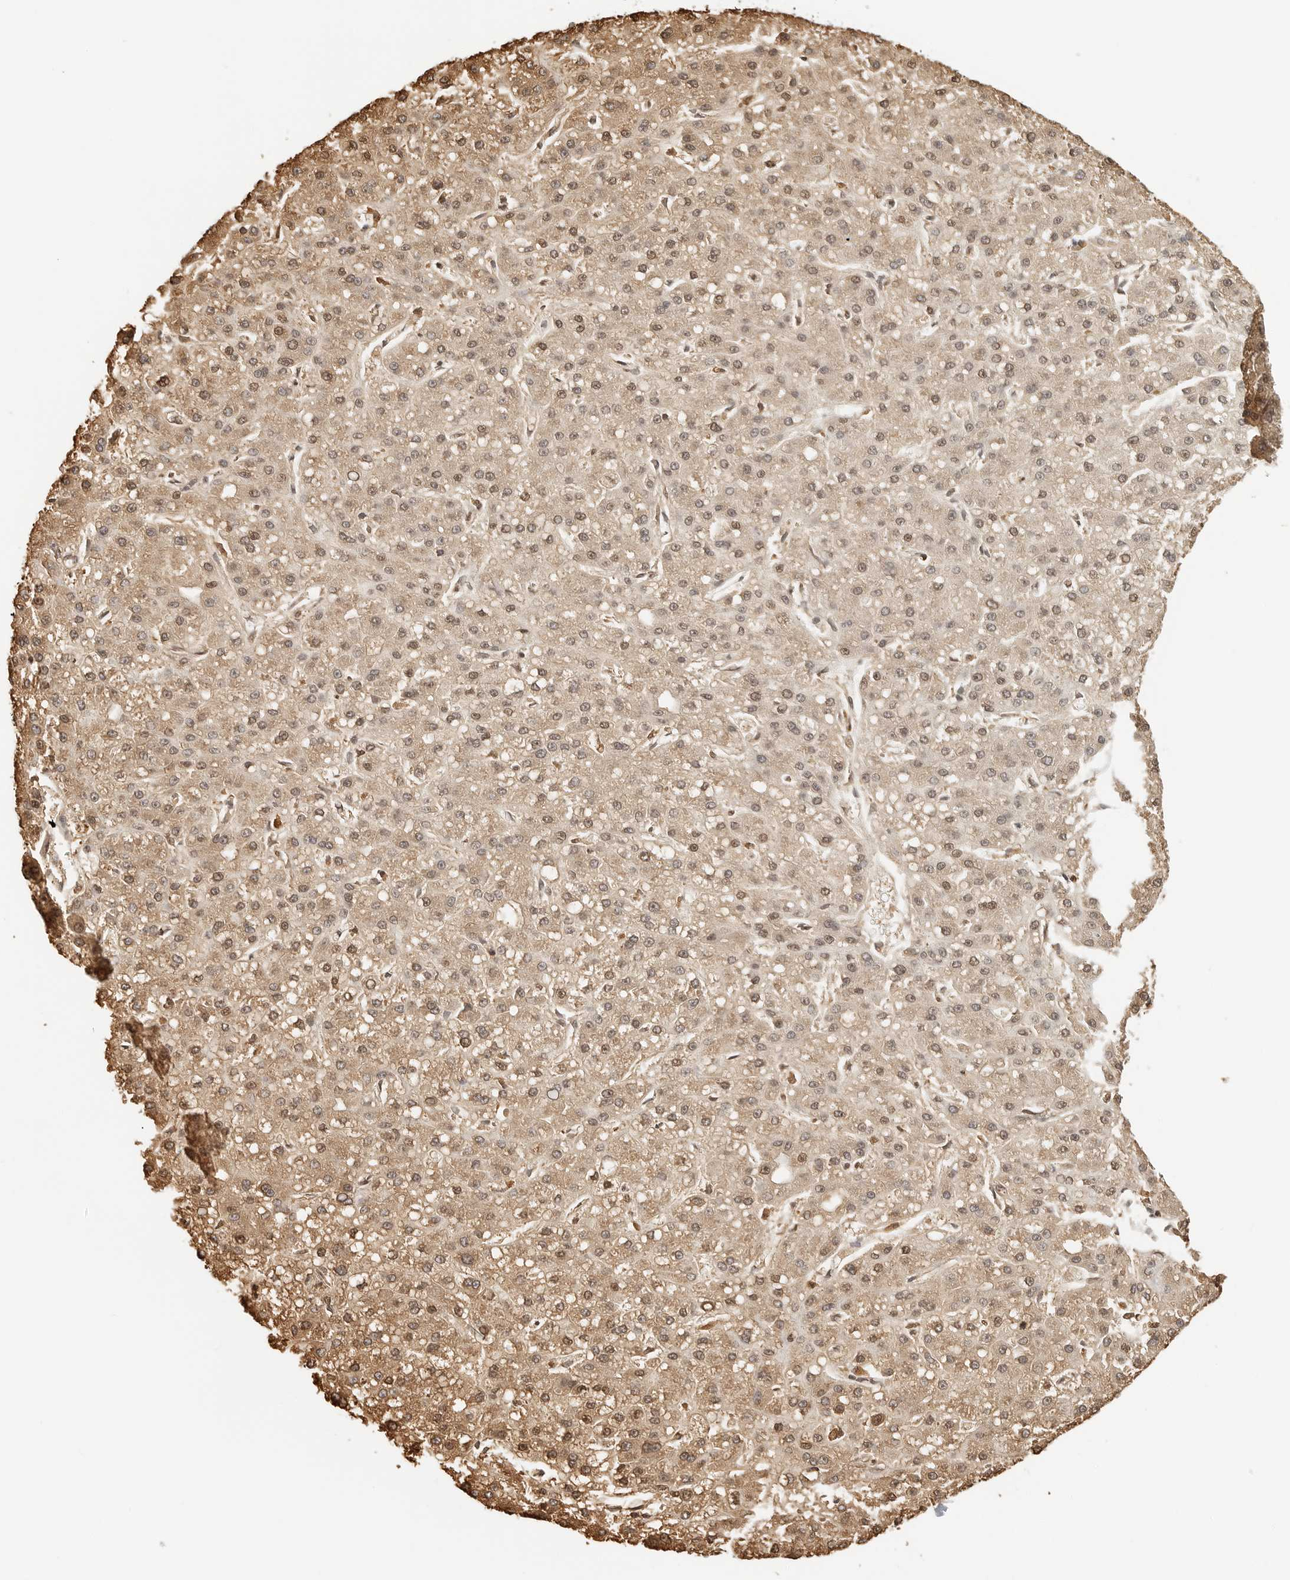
{"staining": {"intensity": "moderate", "quantity": ">75%", "location": "cytoplasmic/membranous,nuclear"}, "tissue": "liver cancer", "cell_type": "Tumor cells", "image_type": "cancer", "snomed": [{"axis": "morphology", "description": "Carcinoma, Hepatocellular, NOS"}, {"axis": "topography", "description": "Liver"}], "caption": "Protein staining displays moderate cytoplasmic/membranous and nuclear positivity in about >75% of tumor cells in liver cancer.", "gene": "ATL1", "patient": {"sex": "male", "age": 67}}